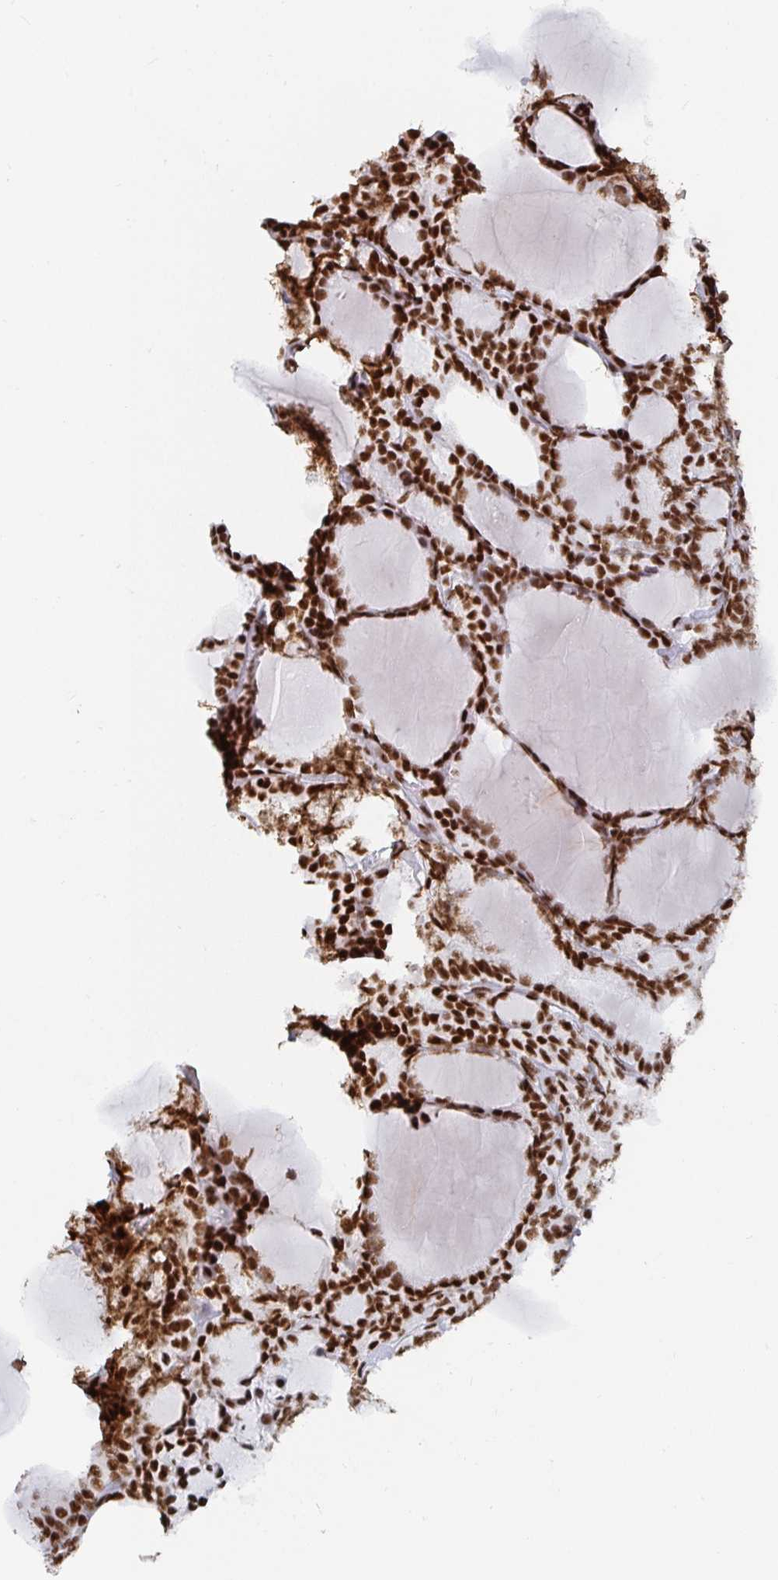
{"staining": {"intensity": "strong", "quantity": ">75%", "location": "nuclear"}, "tissue": "thyroid cancer", "cell_type": "Tumor cells", "image_type": "cancer", "snomed": [{"axis": "morphology", "description": "Follicular adenoma carcinoma, NOS"}, {"axis": "topography", "description": "Thyroid gland"}], "caption": "A high amount of strong nuclear positivity is appreciated in approximately >75% of tumor cells in thyroid cancer (follicular adenoma carcinoma) tissue. Using DAB (3,3'-diaminobenzidine) (brown) and hematoxylin (blue) stains, captured at high magnification using brightfield microscopy.", "gene": "EWSR1", "patient": {"sex": "male", "age": 74}}